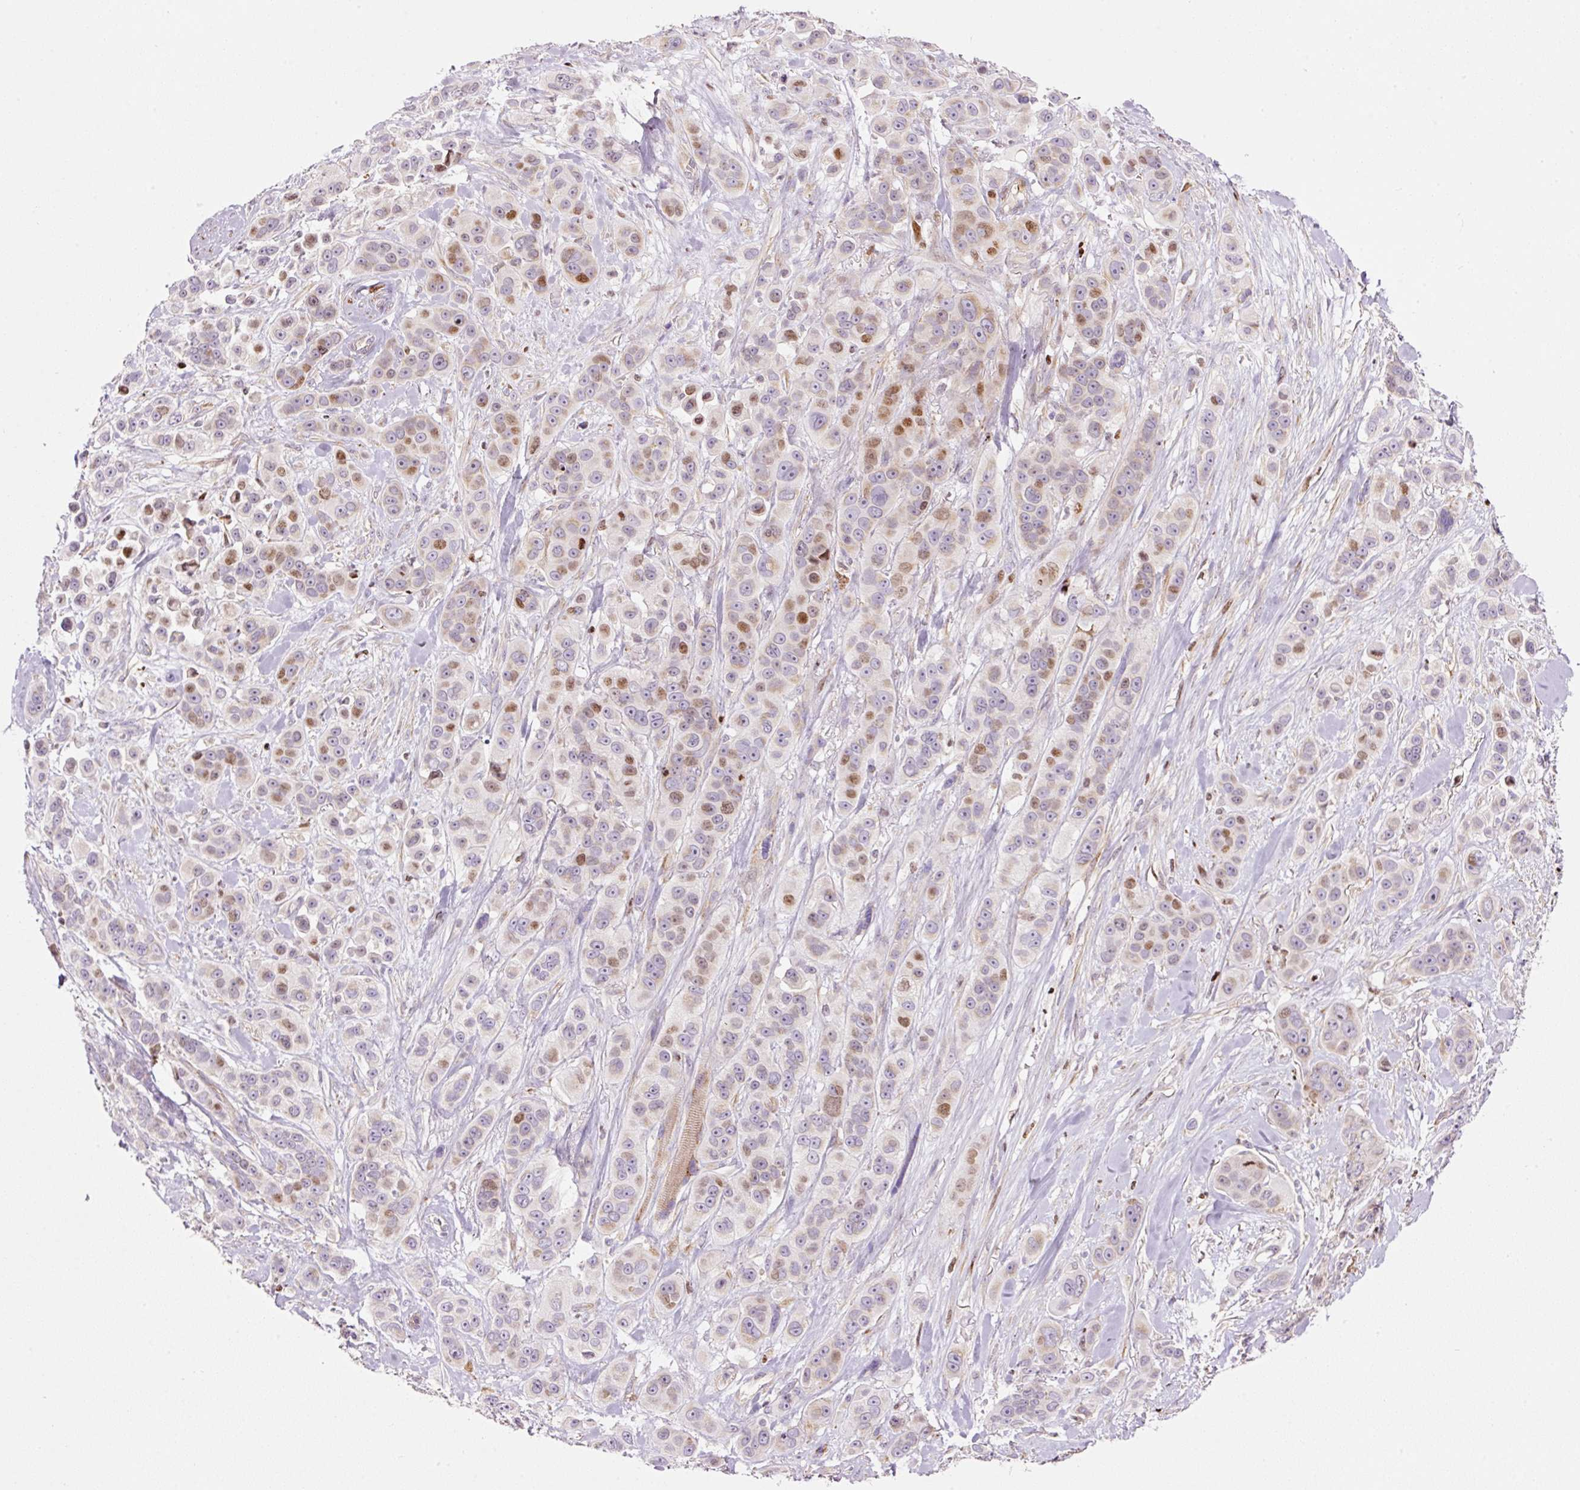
{"staining": {"intensity": "moderate", "quantity": "<25%", "location": "nuclear"}, "tissue": "skin cancer", "cell_type": "Tumor cells", "image_type": "cancer", "snomed": [{"axis": "morphology", "description": "Squamous cell carcinoma, NOS"}, {"axis": "topography", "description": "Skin"}], "caption": "Tumor cells exhibit moderate nuclear staining in about <25% of cells in squamous cell carcinoma (skin).", "gene": "TMEM8B", "patient": {"sex": "male", "age": 67}}